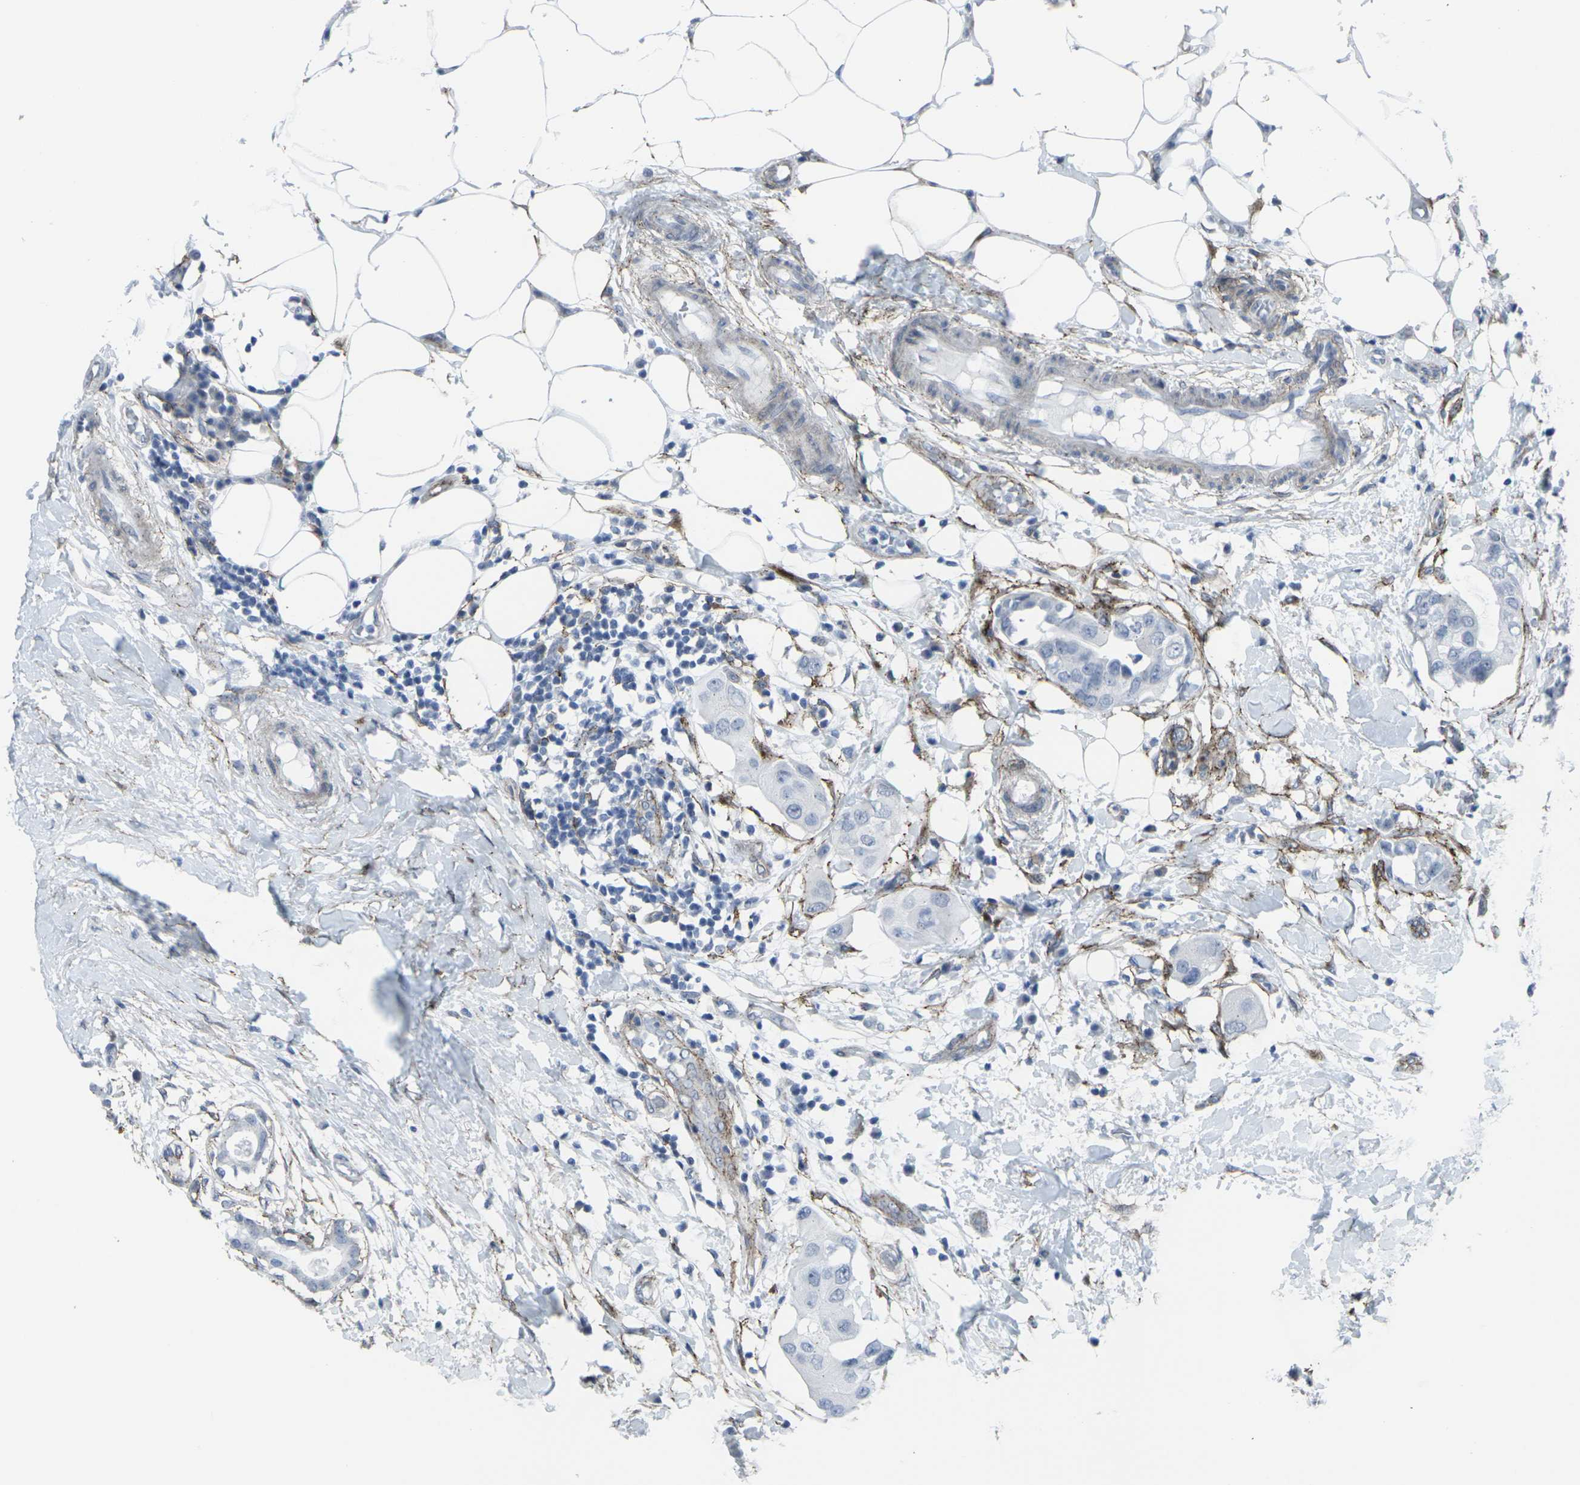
{"staining": {"intensity": "negative", "quantity": "none", "location": "none"}, "tissue": "breast cancer", "cell_type": "Tumor cells", "image_type": "cancer", "snomed": [{"axis": "morphology", "description": "Duct carcinoma"}, {"axis": "topography", "description": "Breast"}], "caption": "Immunohistochemical staining of human breast cancer reveals no significant staining in tumor cells.", "gene": "CDH11", "patient": {"sex": "female", "age": 40}}